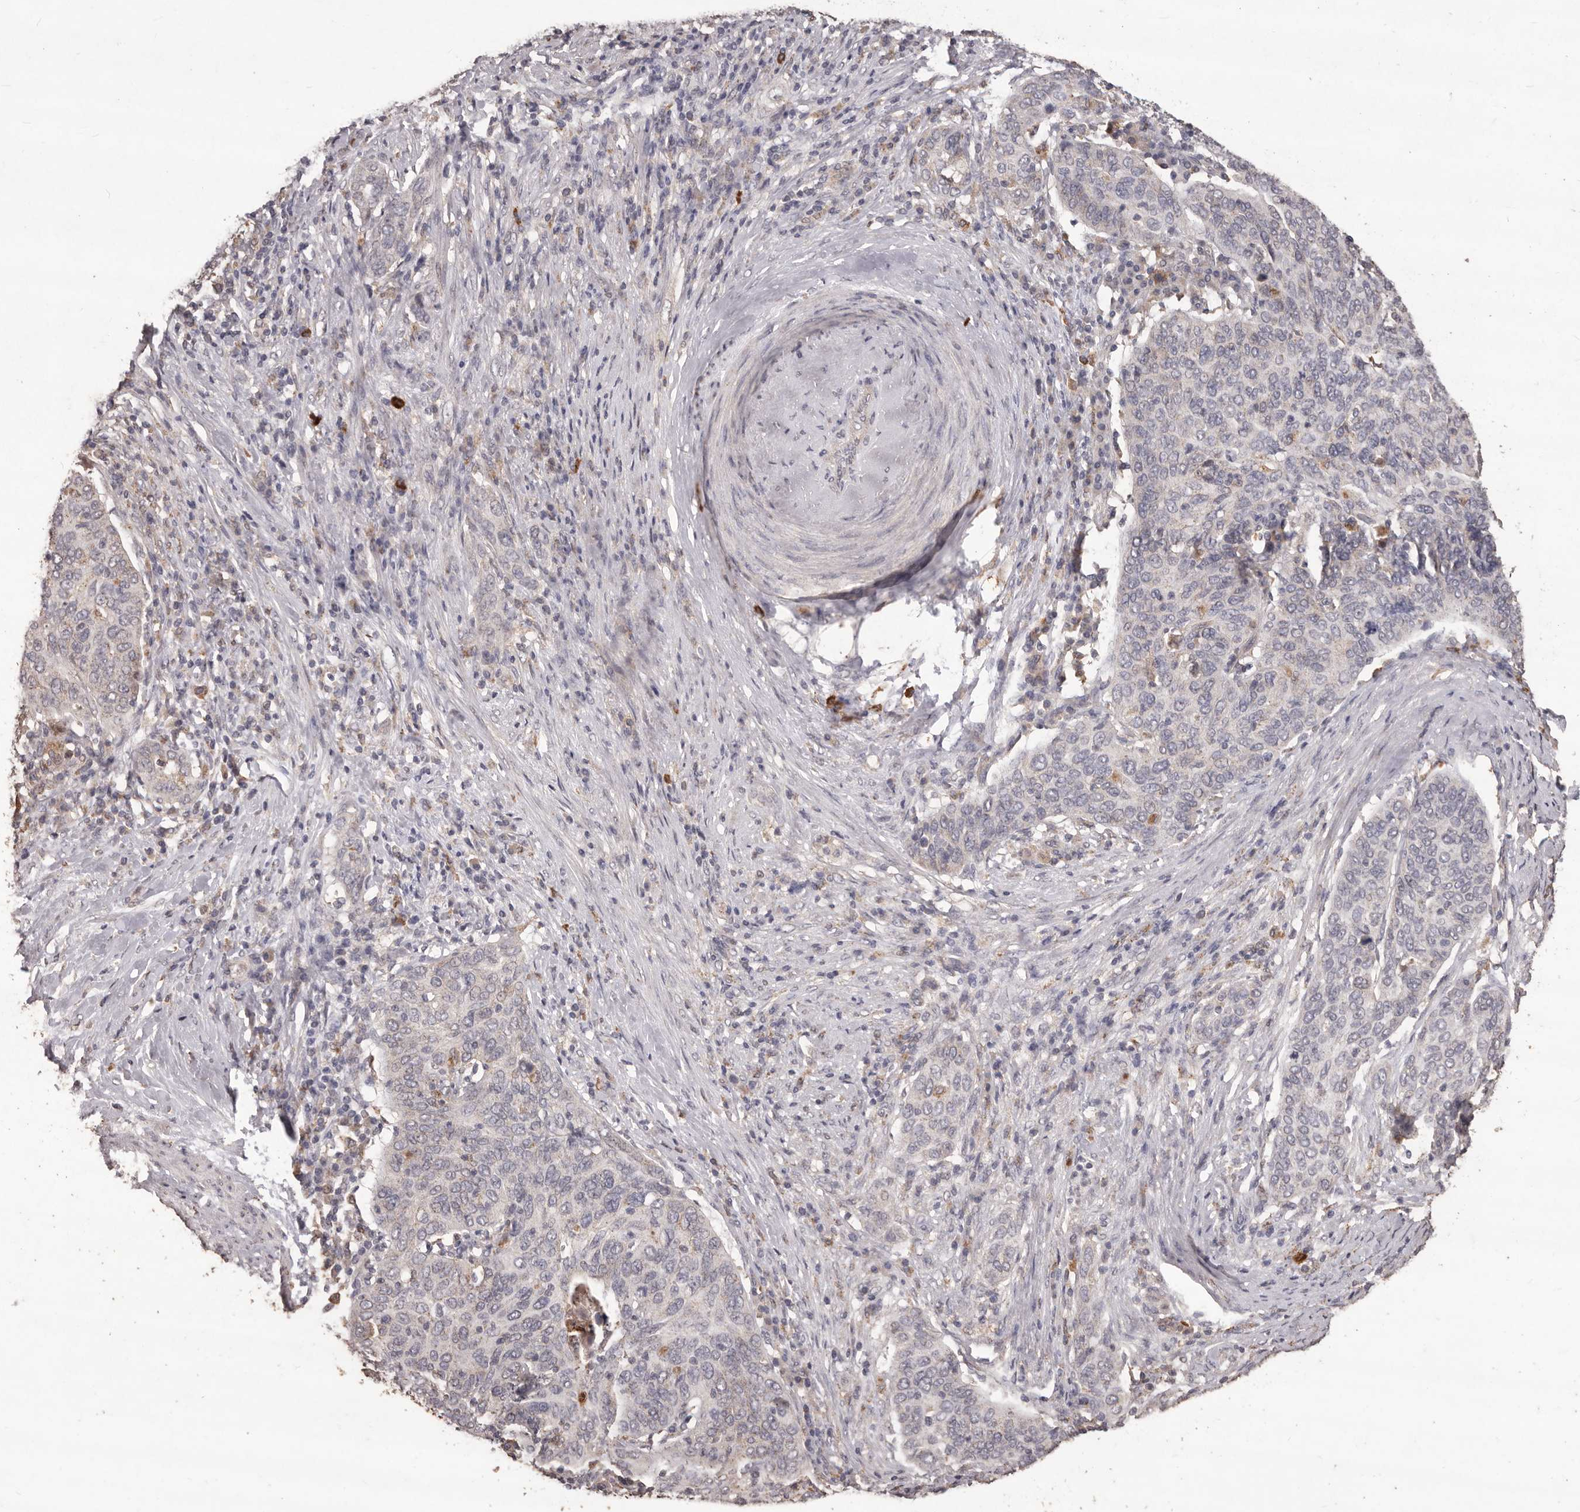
{"staining": {"intensity": "negative", "quantity": "none", "location": "none"}, "tissue": "cervical cancer", "cell_type": "Tumor cells", "image_type": "cancer", "snomed": [{"axis": "morphology", "description": "Squamous cell carcinoma, NOS"}, {"axis": "topography", "description": "Cervix"}], "caption": "Squamous cell carcinoma (cervical) stained for a protein using immunohistochemistry (IHC) displays no staining tumor cells.", "gene": "PRSS27", "patient": {"sex": "female", "age": 60}}